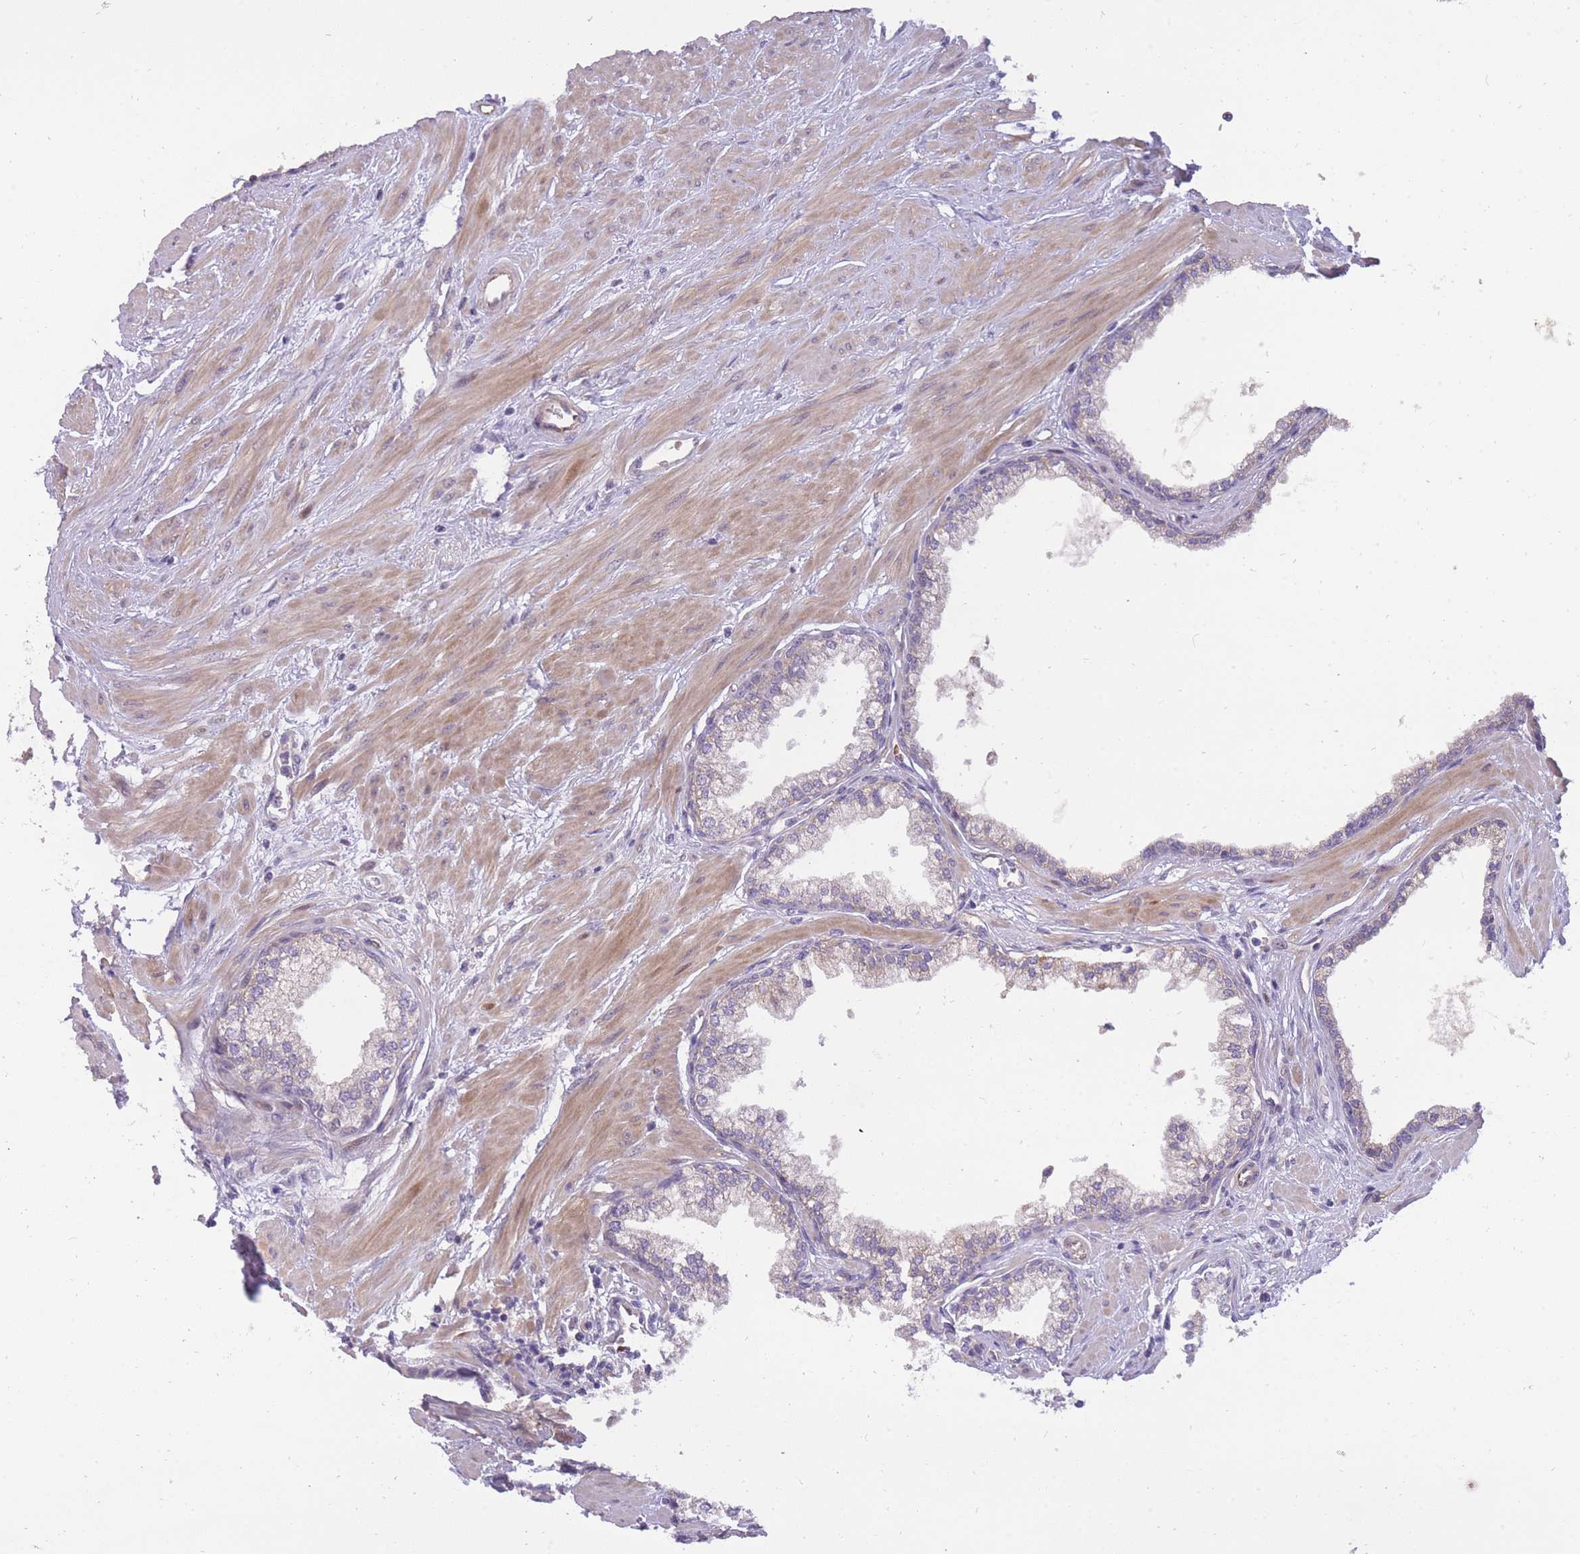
{"staining": {"intensity": "negative", "quantity": "none", "location": "none"}, "tissue": "prostate", "cell_type": "Glandular cells", "image_type": "normal", "snomed": [{"axis": "morphology", "description": "Normal tissue, NOS"}, {"axis": "topography", "description": "Prostate"}], "caption": "DAB immunohistochemical staining of normal prostate shows no significant positivity in glandular cells. (Stains: DAB immunohistochemistry (IHC) with hematoxylin counter stain, Microscopy: brightfield microscopy at high magnification).", "gene": "CRYGN", "patient": {"sex": "male", "age": 57}}